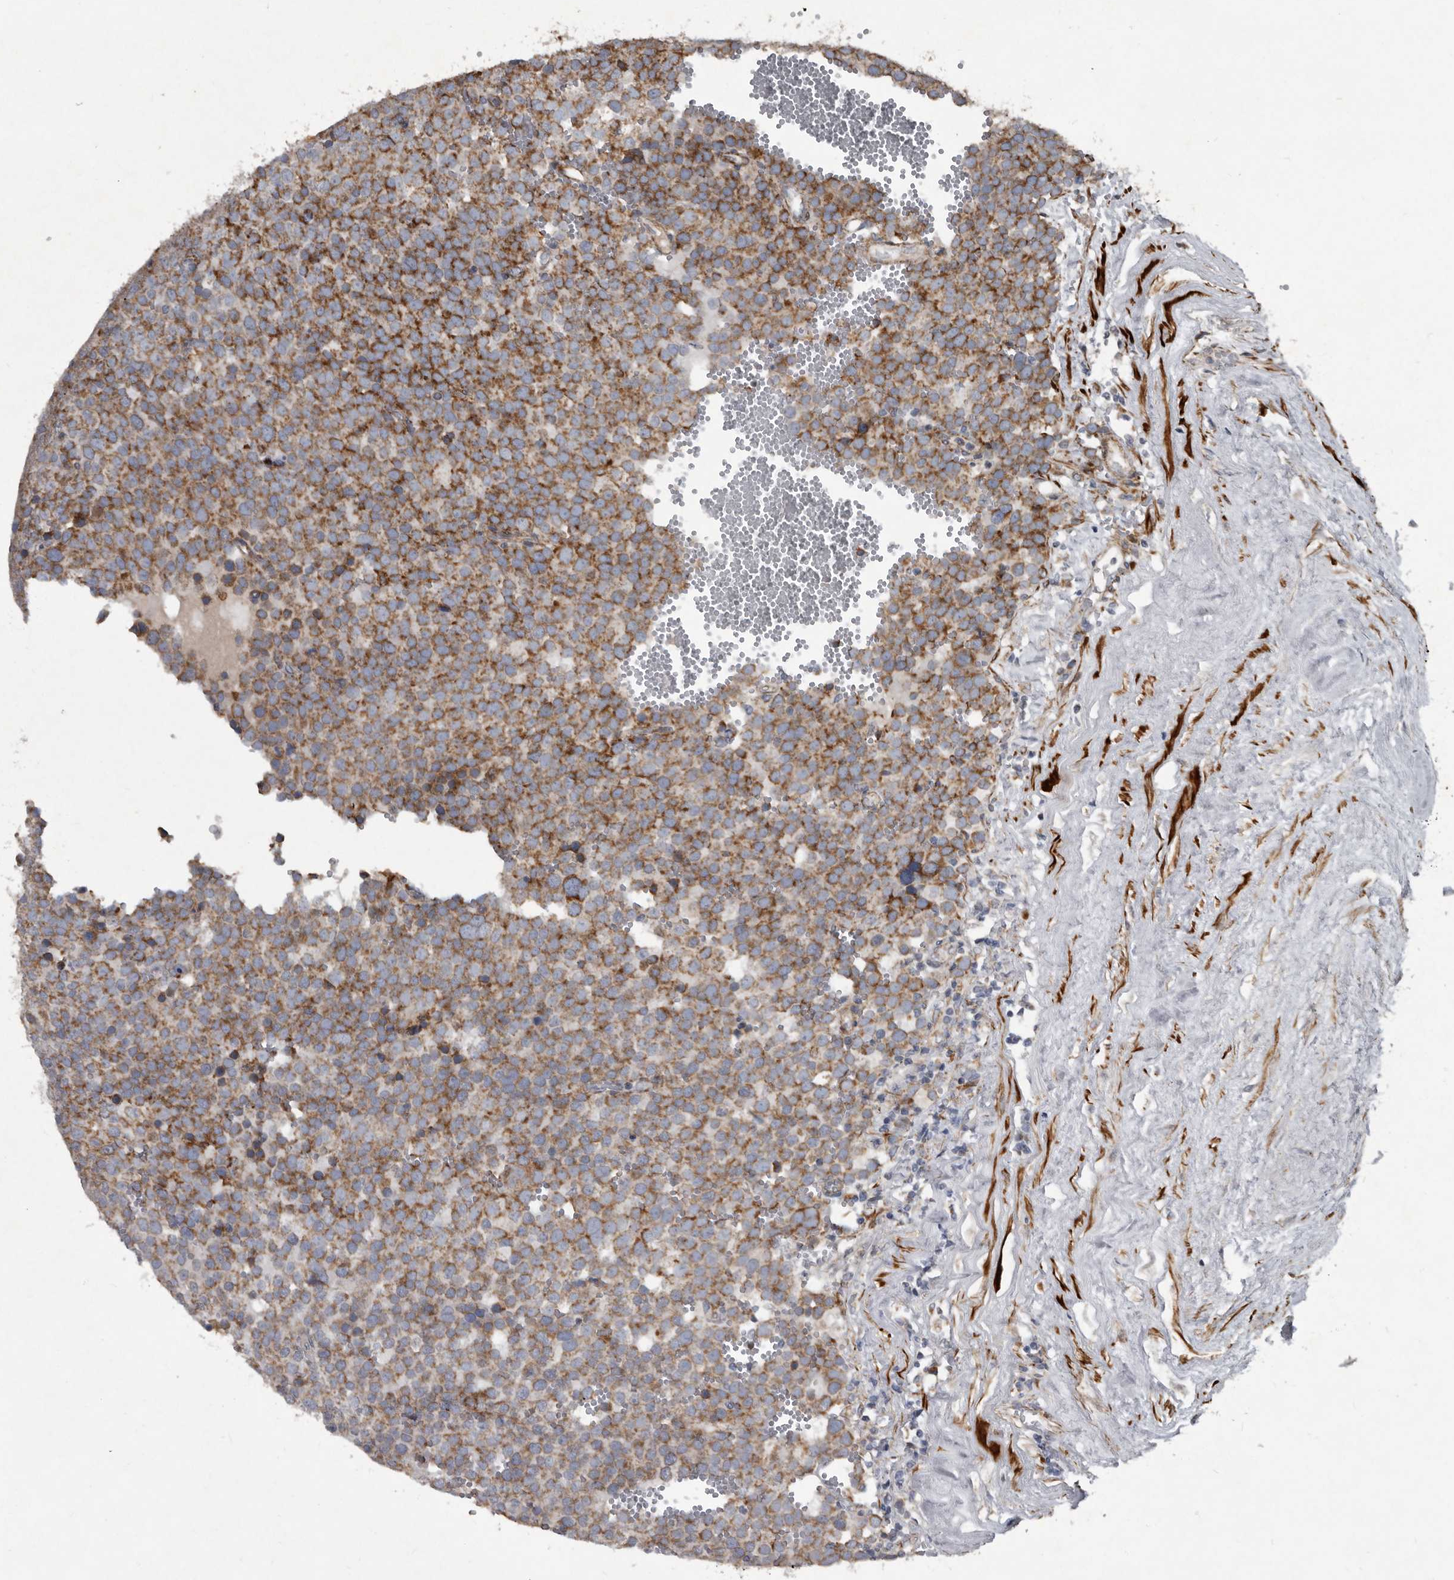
{"staining": {"intensity": "moderate", "quantity": ">75%", "location": "cytoplasmic/membranous"}, "tissue": "testis cancer", "cell_type": "Tumor cells", "image_type": "cancer", "snomed": [{"axis": "morphology", "description": "Seminoma, NOS"}, {"axis": "topography", "description": "Testis"}], "caption": "An immunohistochemistry histopathology image of neoplastic tissue is shown. Protein staining in brown labels moderate cytoplasmic/membranous positivity in testis cancer within tumor cells.", "gene": "MRPS15", "patient": {"sex": "male", "age": 71}}